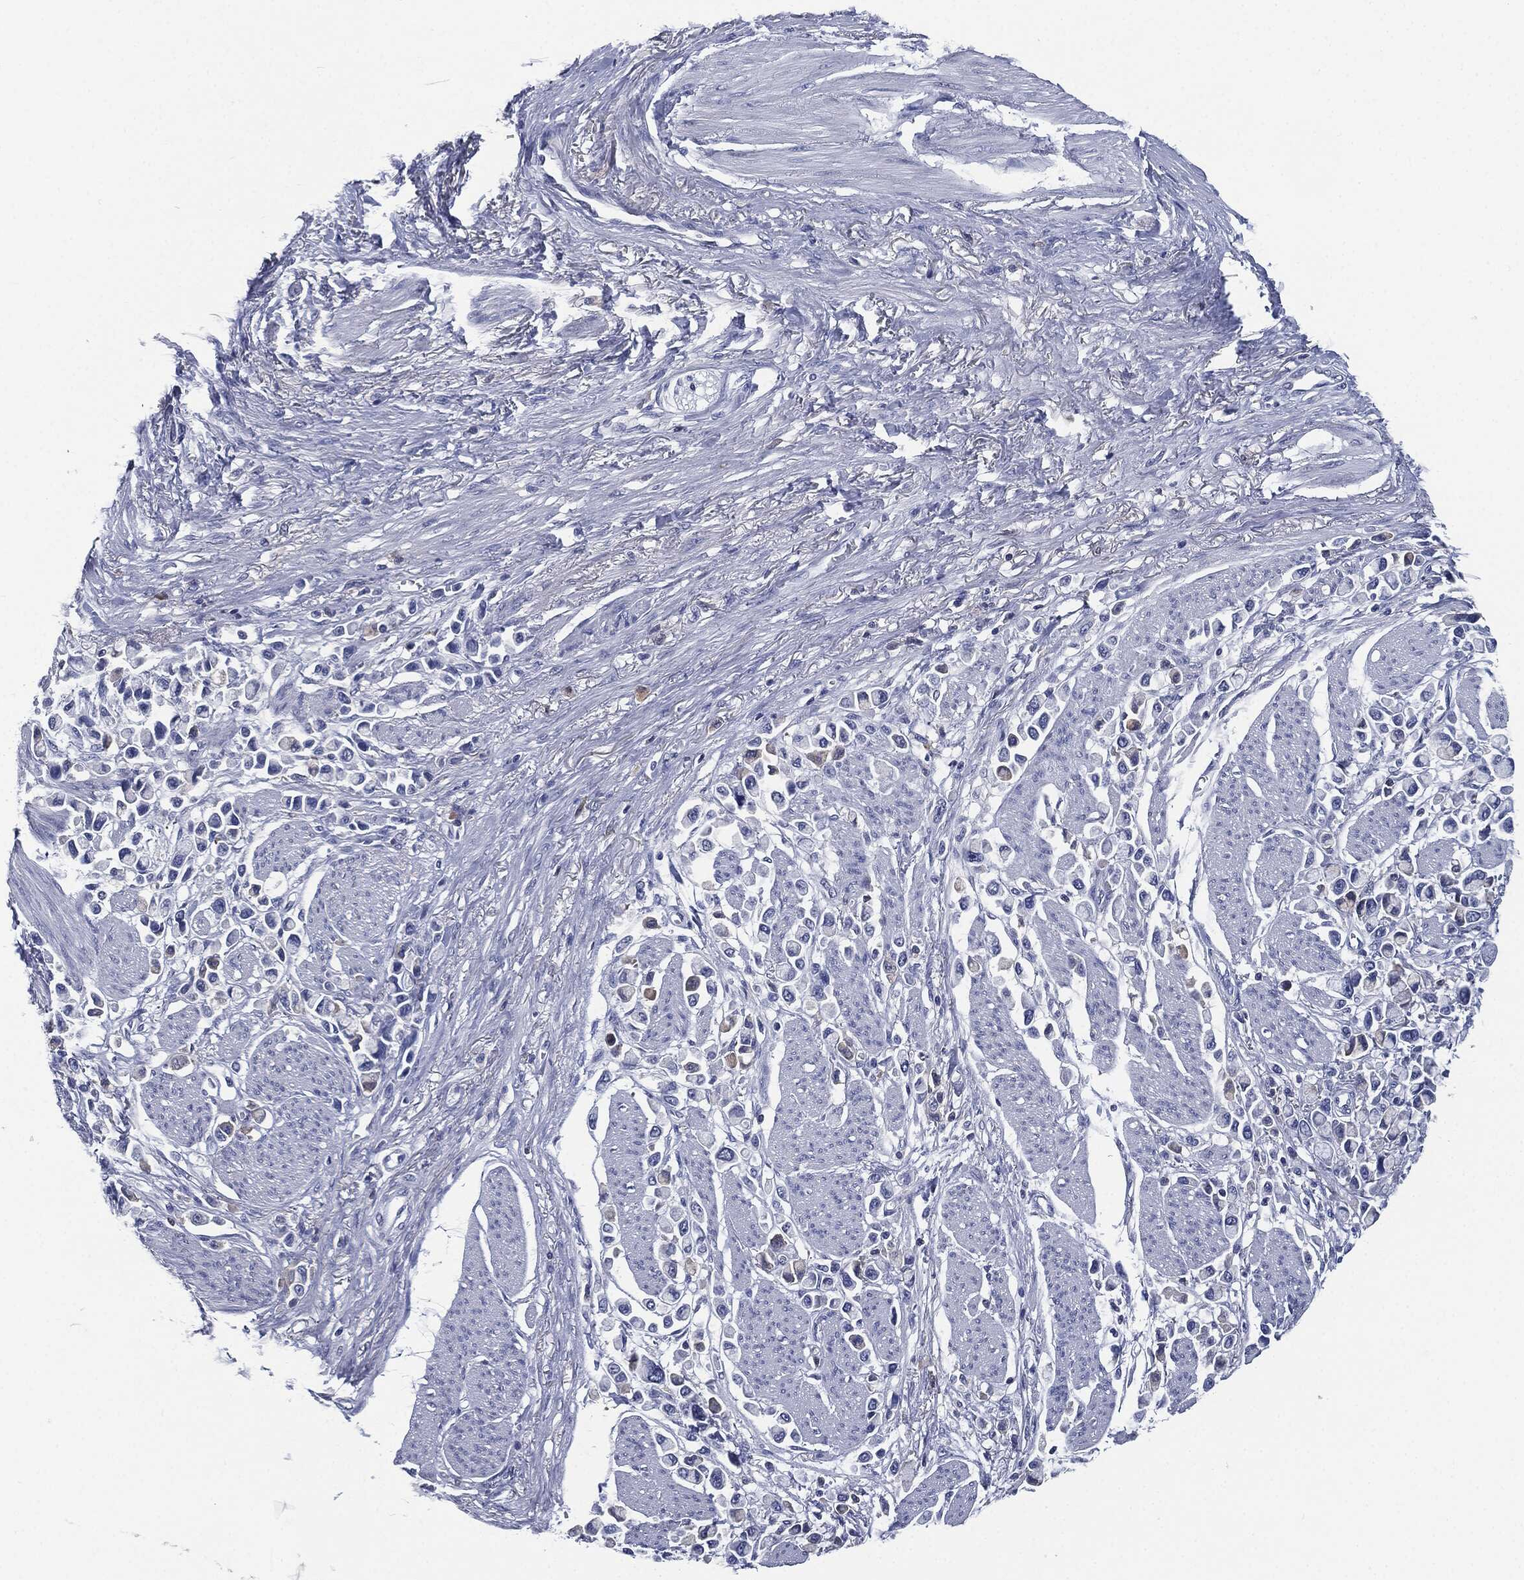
{"staining": {"intensity": "negative", "quantity": "none", "location": "none"}, "tissue": "stomach cancer", "cell_type": "Tumor cells", "image_type": "cancer", "snomed": [{"axis": "morphology", "description": "Adenocarcinoma, NOS"}, {"axis": "topography", "description": "Stomach"}], "caption": "IHC photomicrograph of neoplastic tissue: stomach adenocarcinoma stained with DAB (3,3'-diaminobenzidine) demonstrates no significant protein staining in tumor cells.", "gene": "SIGLEC7", "patient": {"sex": "female", "age": 81}}